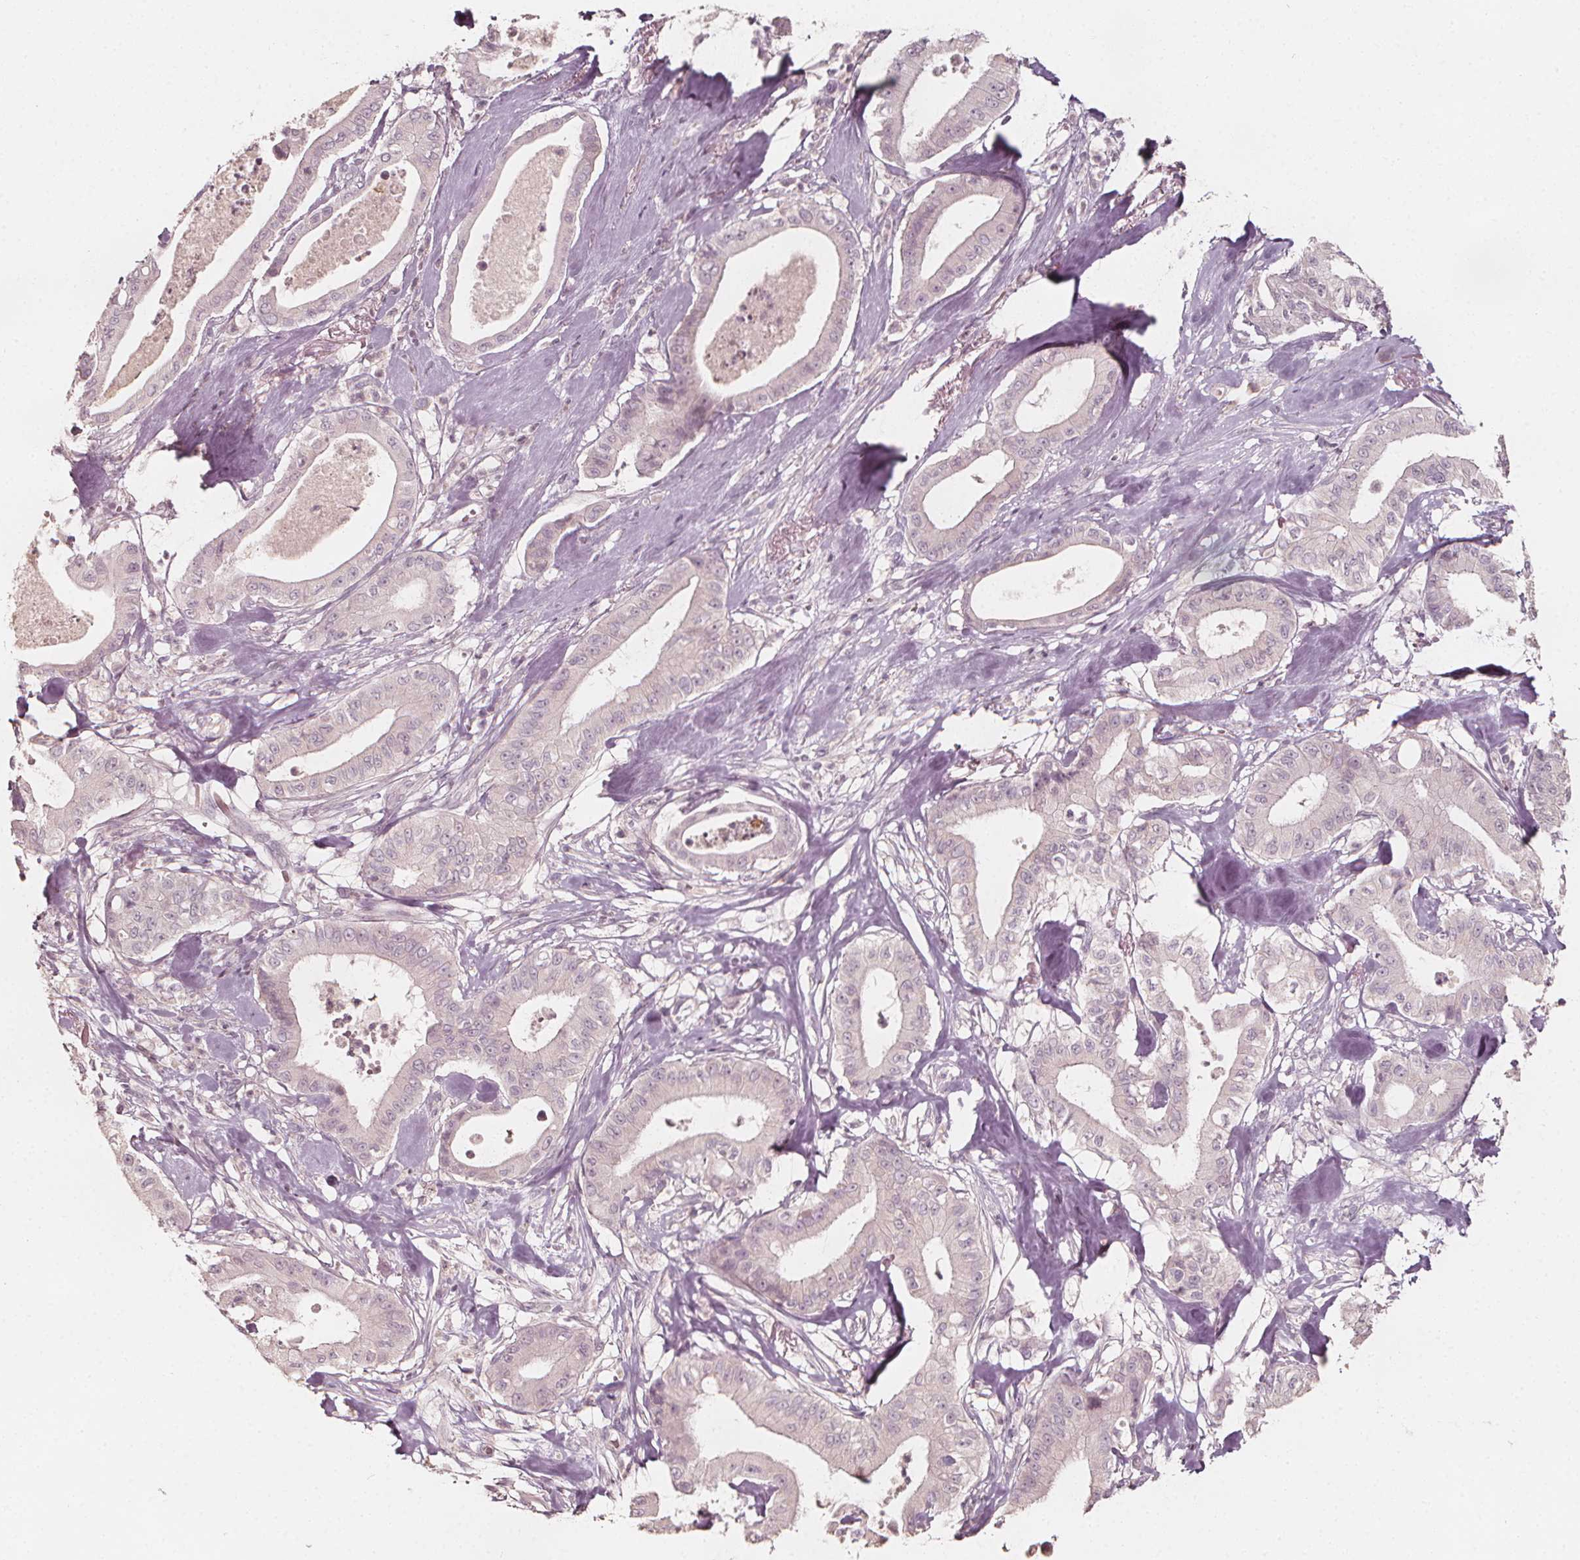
{"staining": {"intensity": "negative", "quantity": "none", "location": "none"}, "tissue": "pancreatic cancer", "cell_type": "Tumor cells", "image_type": "cancer", "snomed": [{"axis": "morphology", "description": "Adenocarcinoma, NOS"}, {"axis": "topography", "description": "Pancreas"}], "caption": "Immunohistochemical staining of pancreatic cancer (adenocarcinoma) reveals no significant positivity in tumor cells.", "gene": "NPC1L1", "patient": {"sex": "male", "age": 71}}